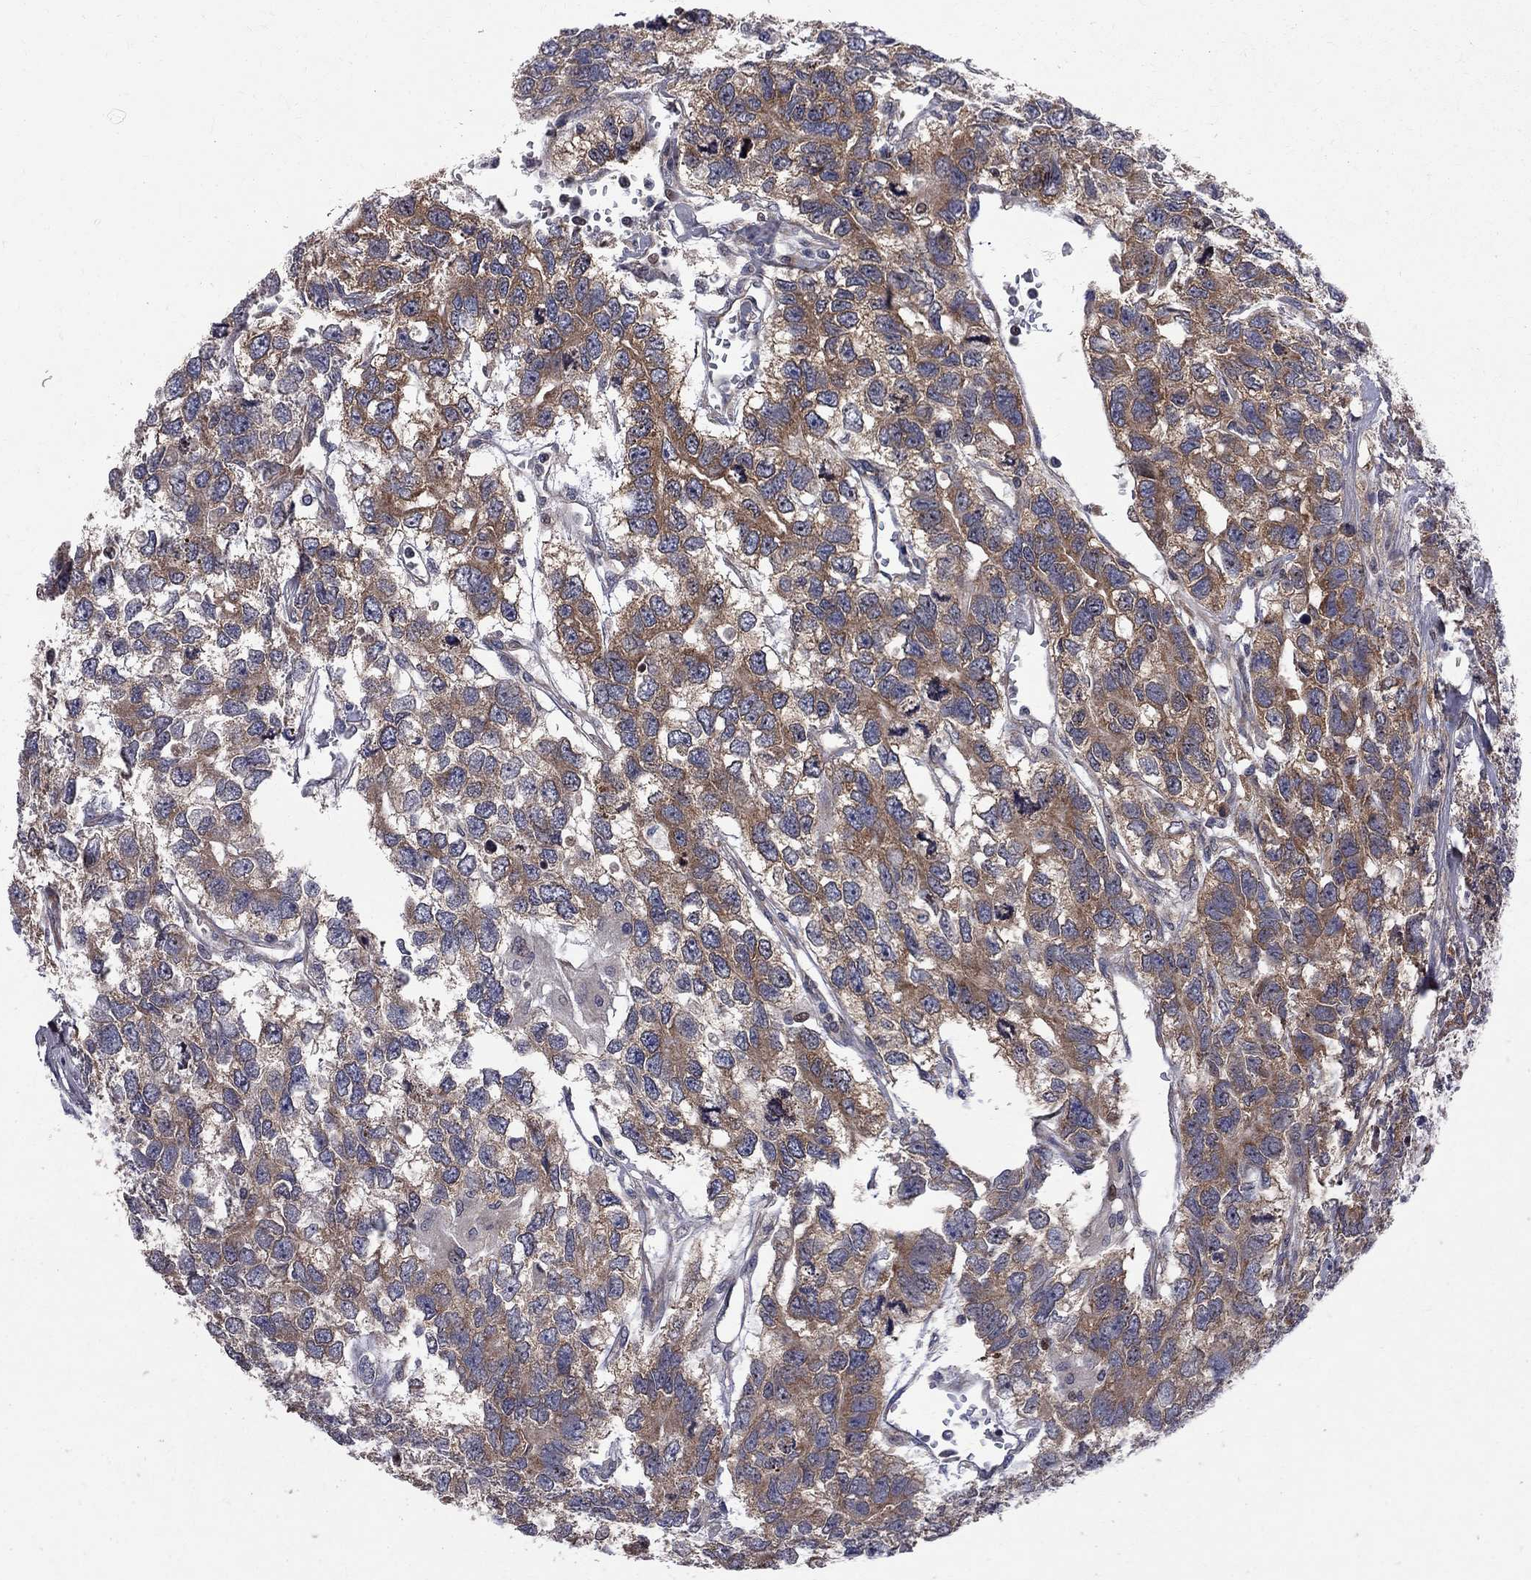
{"staining": {"intensity": "moderate", "quantity": "25%-75%", "location": "cytoplasmic/membranous"}, "tissue": "testis cancer", "cell_type": "Tumor cells", "image_type": "cancer", "snomed": [{"axis": "morphology", "description": "Seminoma, NOS"}, {"axis": "topography", "description": "Testis"}], "caption": "Moderate cytoplasmic/membranous protein expression is seen in about 25%-75% of tumor cells in testis cancer.", "gene": "CNOT11", "patient": {"sex": "male", "age": 52}}